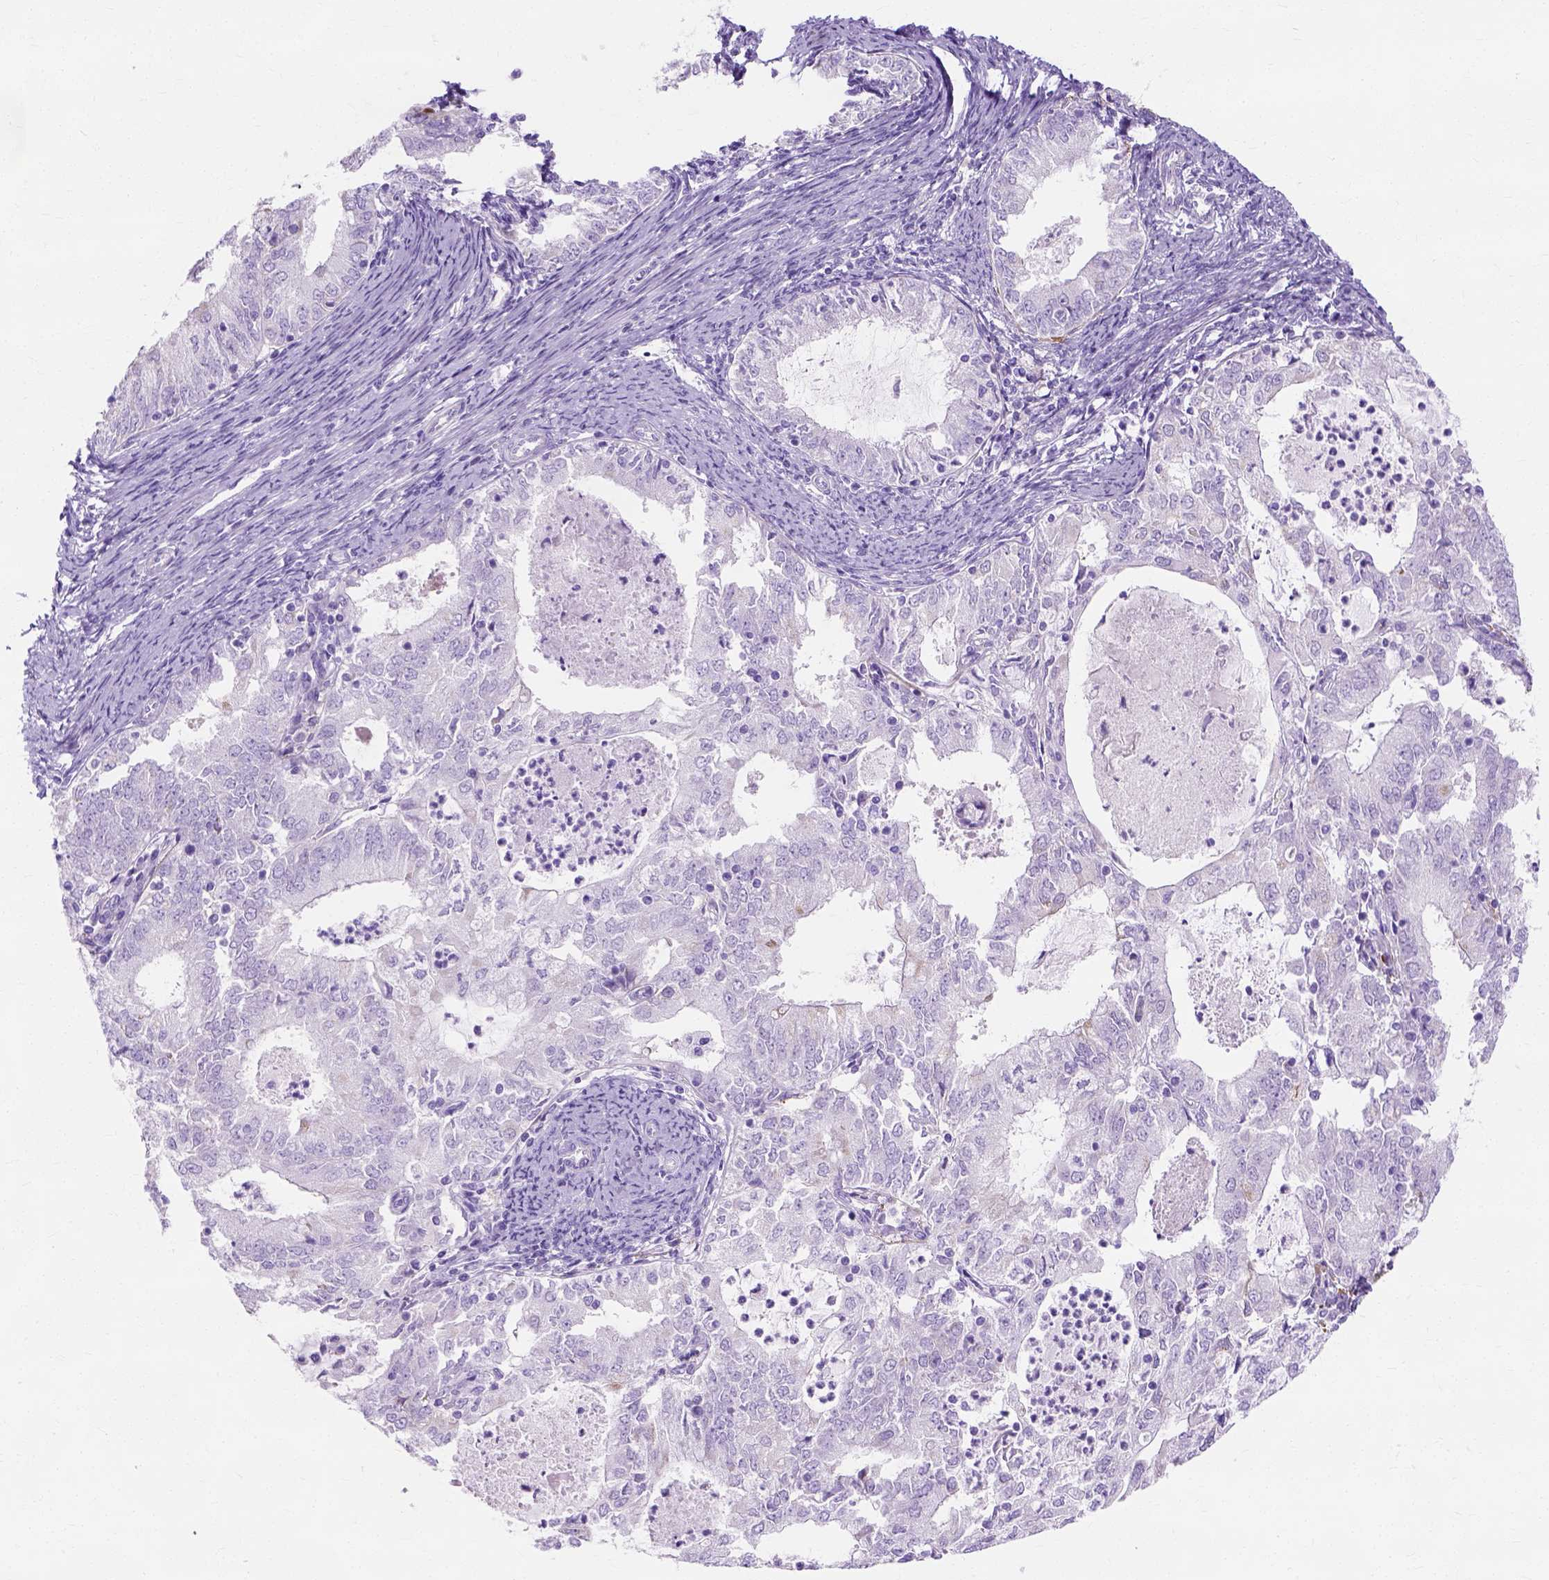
{"staining": {"intensity": "negative", "quantity": "none", "location": "none"}, "tissue": "endometrial cancer", "cell_type": "Tumor cells", "image_type": "cancer", "snomed": [{"axis": "morphology", "description": "Adenocarcinoma, NOS"}, {"axis": "topography", "description": "Endometrium"}], "caption": "The immunohistochemistry (IHC) photomicrograph has no significant positivity in tumor cells of adenocarcinoma (endometrial) tissue.", "gene": "MYH15", "patient": {"sex": "female", "age": 57}}